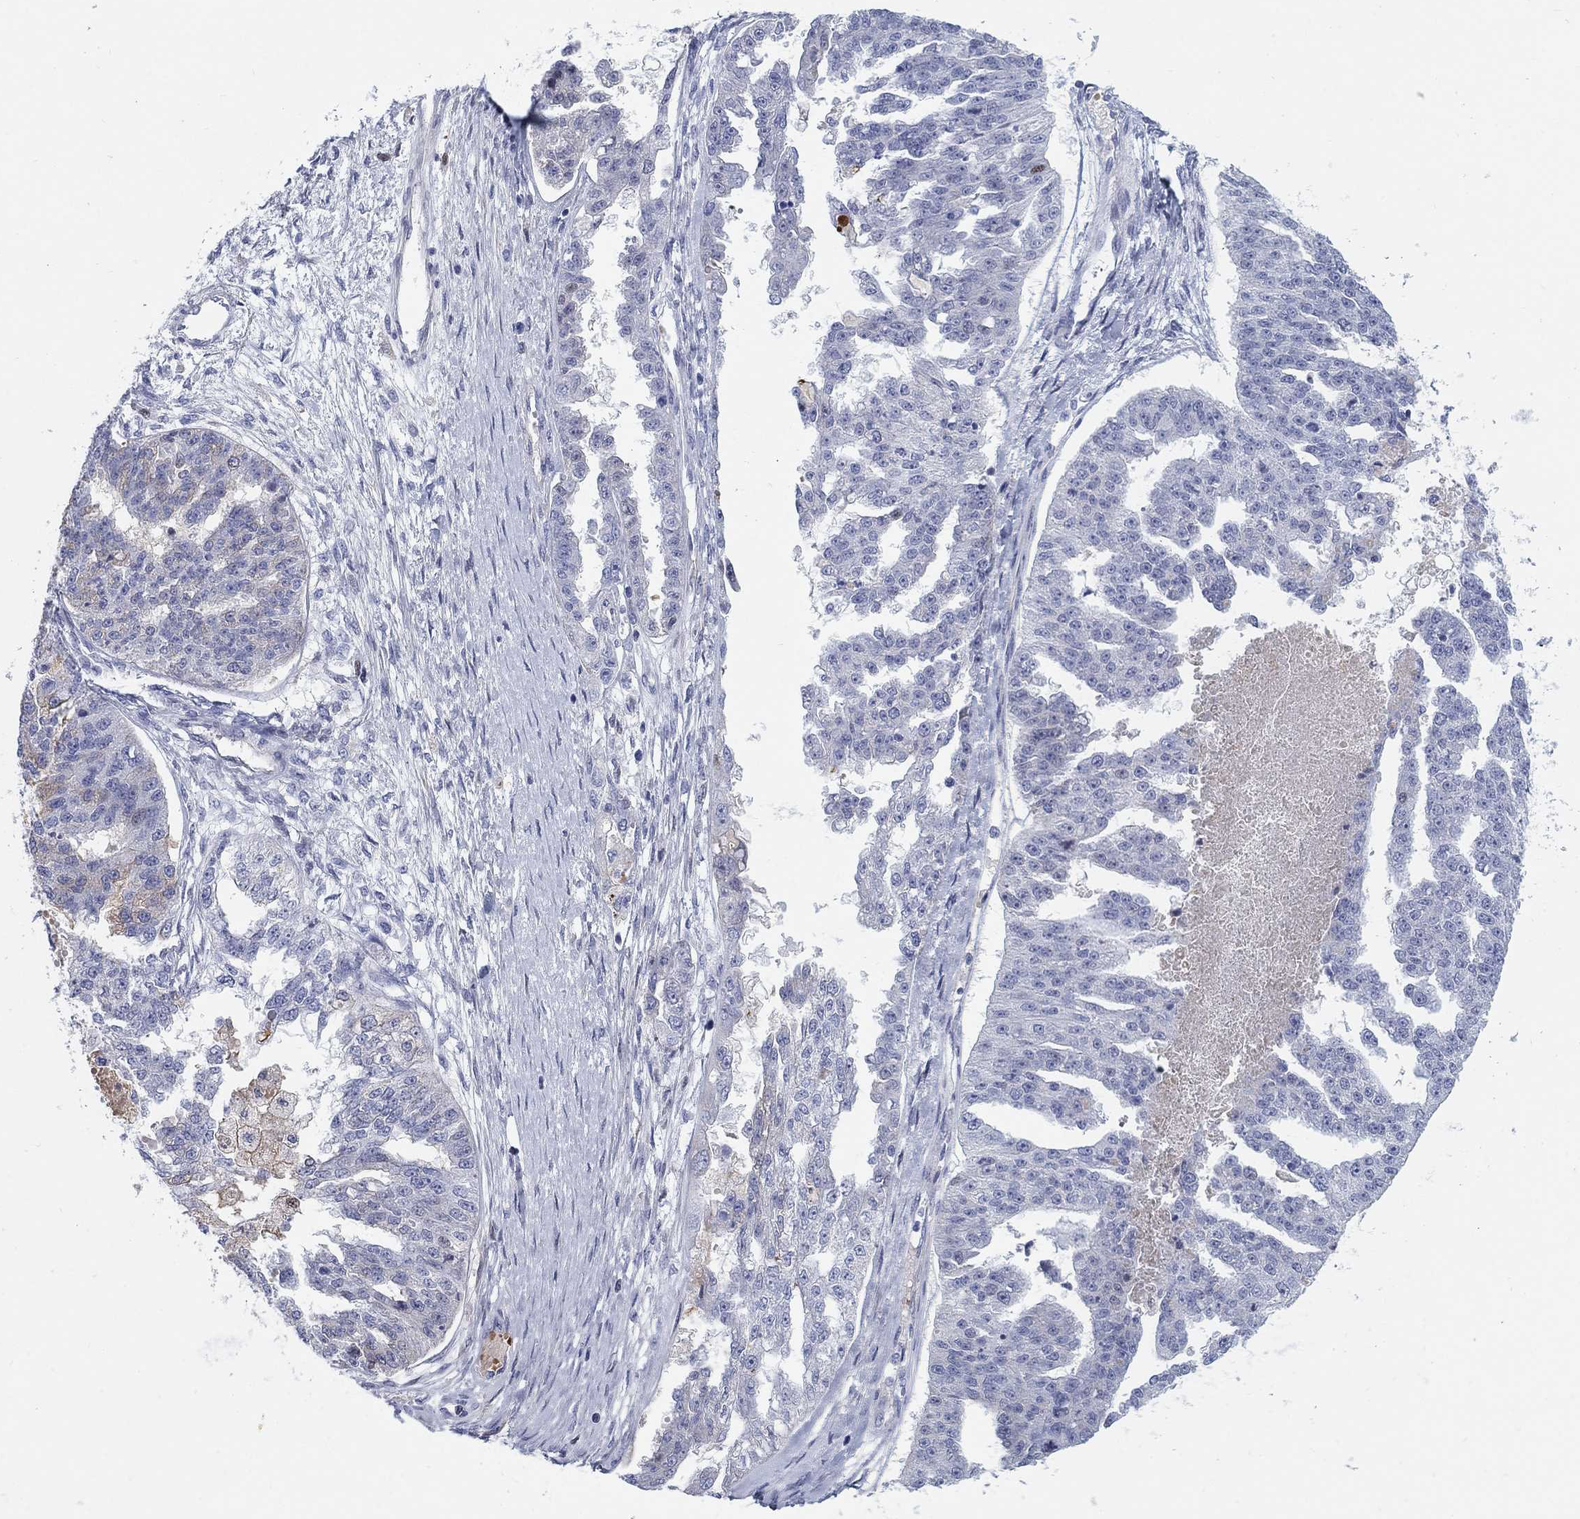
{"staining": {"intensity": "negative", "quantity": "none", "location": "none"}, "tissue": "ovarian cancer", "cell_type": "Tumor cells", "image_type": "cancer", "snomed": [{"axis": "morphology", "description": "Cystadenocarcinoma, serous, NOS"}, {"axis": "topography", "description": "Ovary"}], "caption": "High magnification brightfield microscopy of serous cystadenocarcinoma (ovarian) stained with DAB (3,3'-diaminobenzidine) (brown) and counterstained with hematoxylin (blue): tumor cells show no significant expression.", "gene": "HEATR4", "patient": {"sex": "female", "age": 58}}